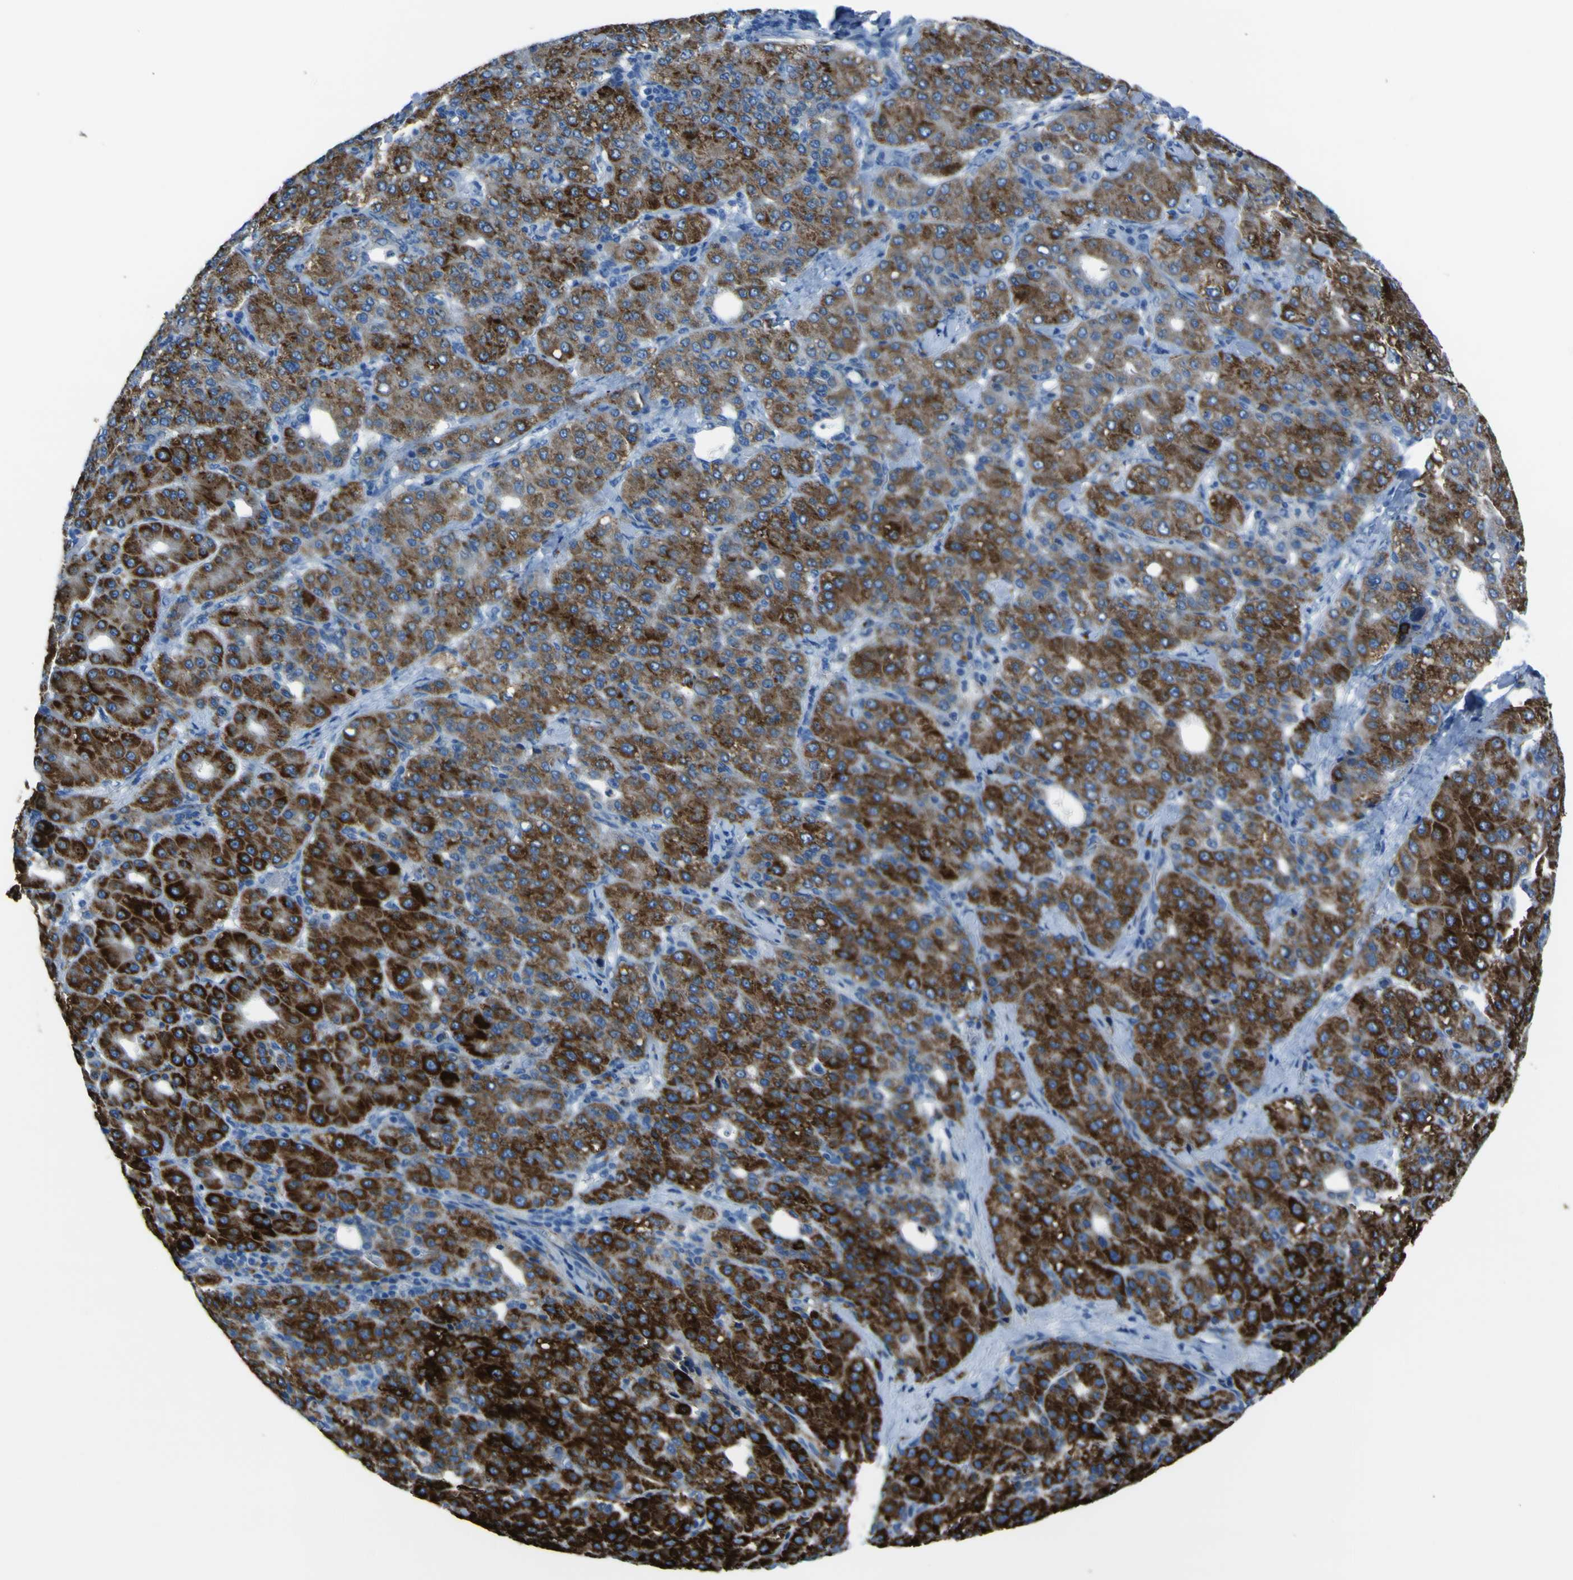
{"staining": {"intensity": "strong", "quantity": ">75%", "location": "cytoplasmic/membranous"}, "tissue": "liver cancer", "cell_type": "Tumor cells", "image_type": "cancer", "snomed": [{"axis": "morphology", "description": "Carcinoma, Hepatocellular, NOS"}, {"axis": "topography", "description": "Liver"}], "caption": "Immunohistochemical staining of human liver hepatocellular carcinoma shows high levels of strong cytoplasmic/membranous protein staining in about >75% of tumor cells.", "gene": "ACSL1", "patient": {"sex": "male", "age": 65}}